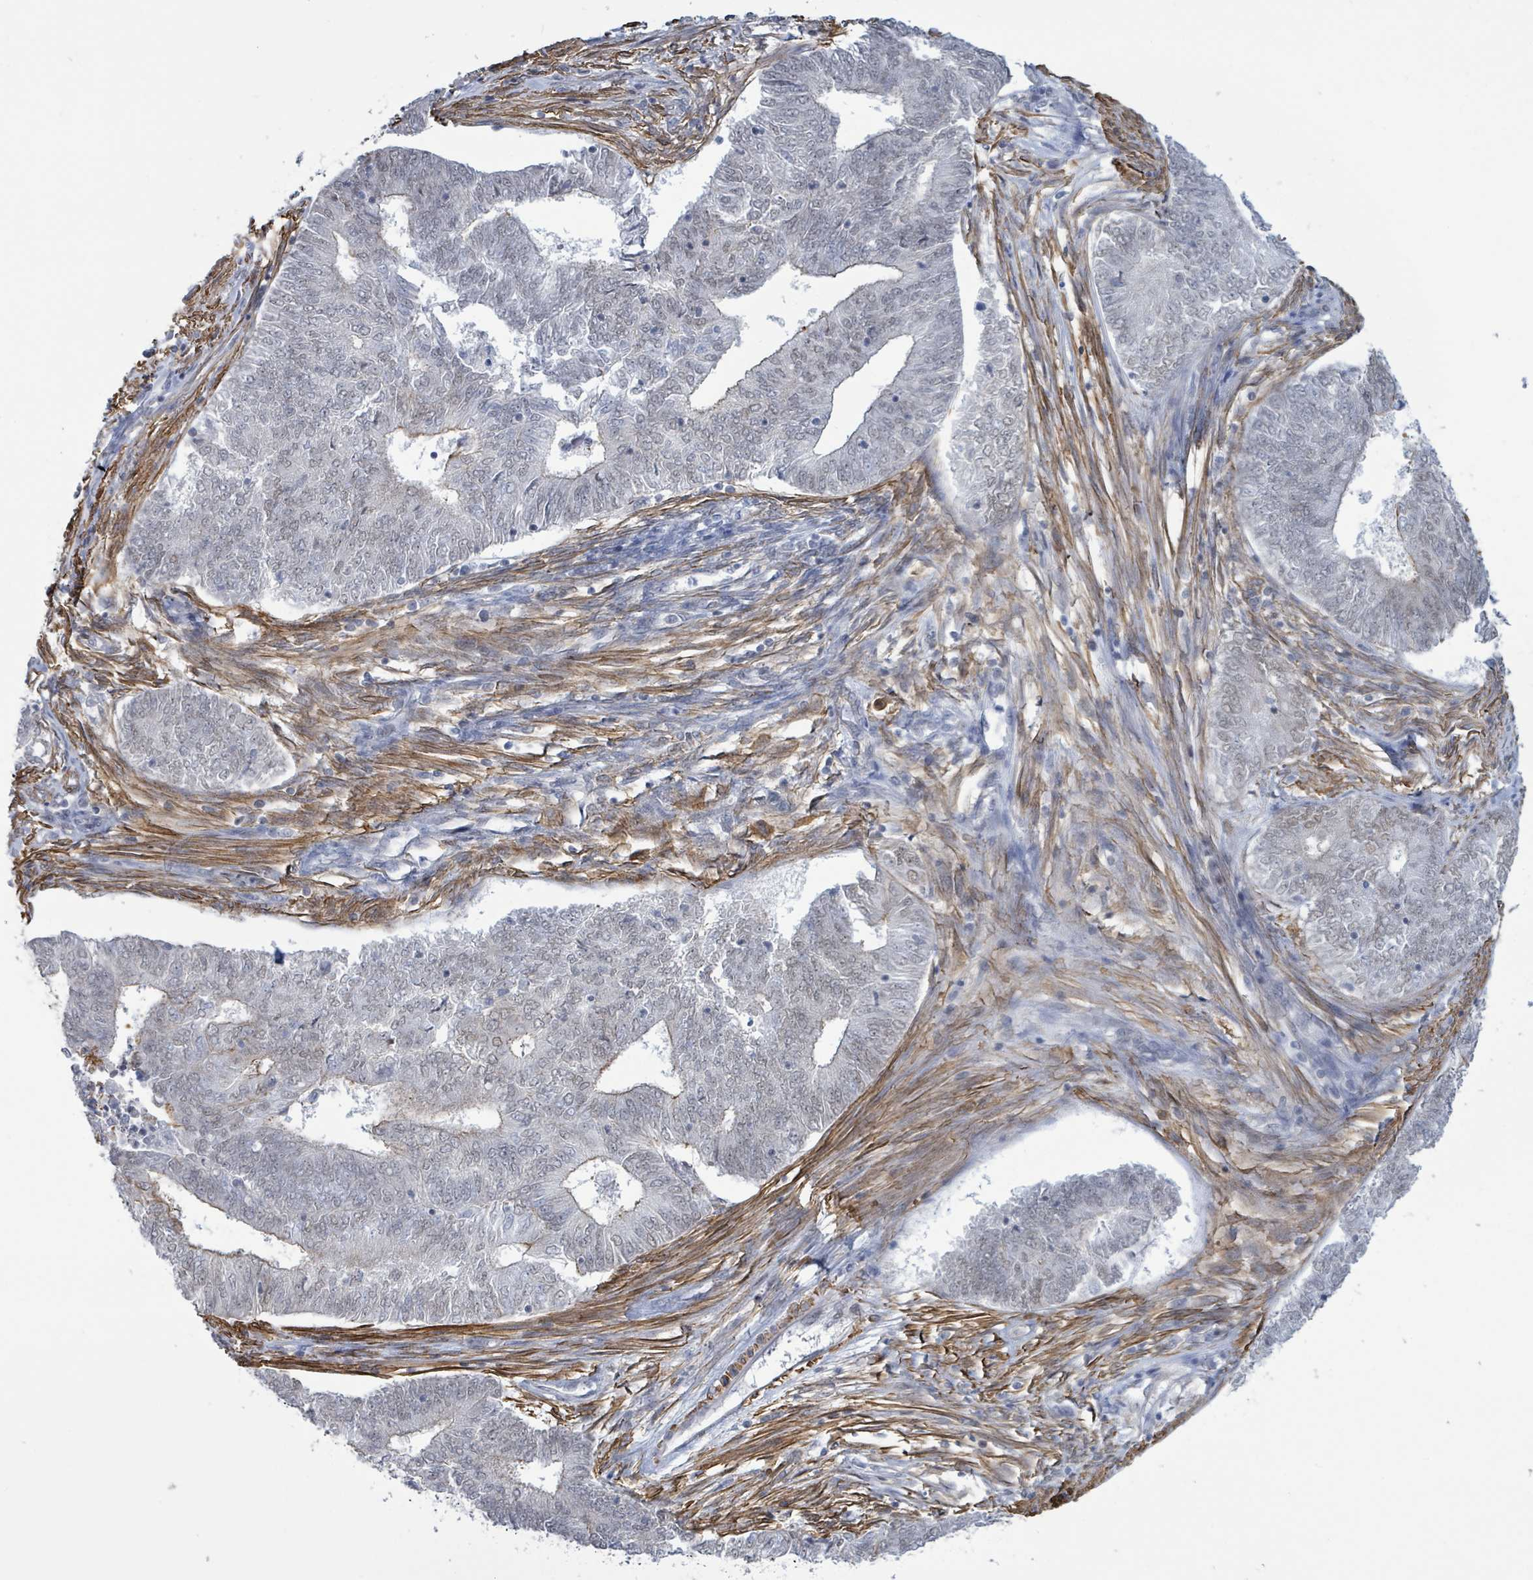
{"staining": {"intensity": "weak", "quantity": "<25%", "location": "cytoplasmic/membranous"}, "tissue": "endometrial cancer", "cell_type": "Tumor cells", "image_type": "cancer", "snomed": [{"axis": "morphology", "description": "Adenocarcinoma, NOS"}, {"axis": "topography", "description": "Endometrium"}], "caption": "This is an immunohistochemistry (IHC) histopathology image of human adenocarcinoma (endometrial). There is no staining in tumor cells.", "gene": "DMRTC1B", "patient": {"sex": "female", "age": 62}}